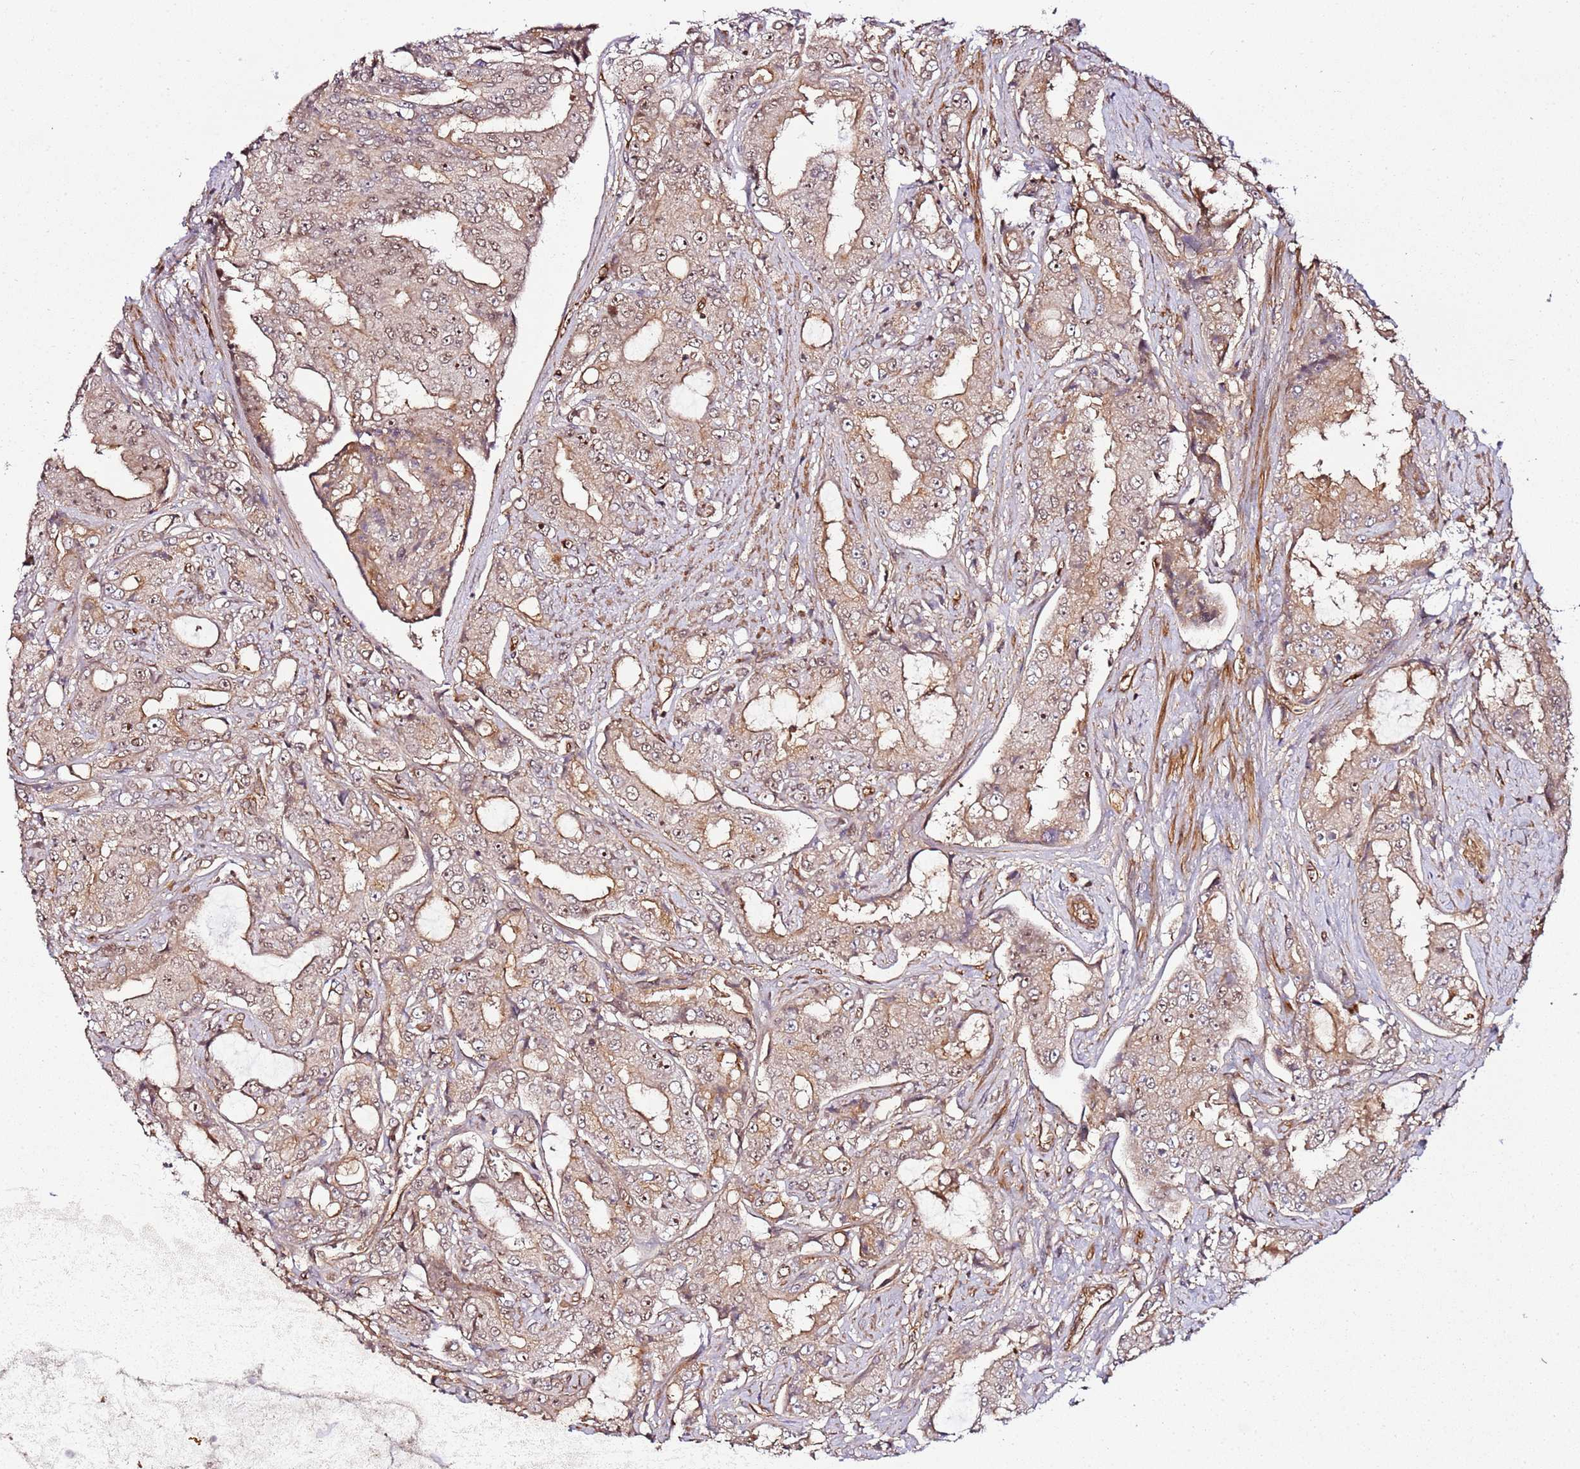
{"staining": {"intensity": "weak", "quantity": ">75%", "location": "cytoplasmic/membranous,nuclear"}, "tissue": "prostate cancer", "cell_type": "Tumor cells", "image_type": "cancer", "snomed": [{"axis": "morphology", "description": "Adenocarcinoma, High grade"}, {"axis": "topography", "description": "Prostate"}], "caption": "Protein expression analysis of prostate adenocarcinoma (high-grade) demonstrates weak cytoplasmic/membranous and nuclear expression in about >75% of tumor cells.", "gene": "CCNYL1", "patient": {"sex": "male", "age": 73}}